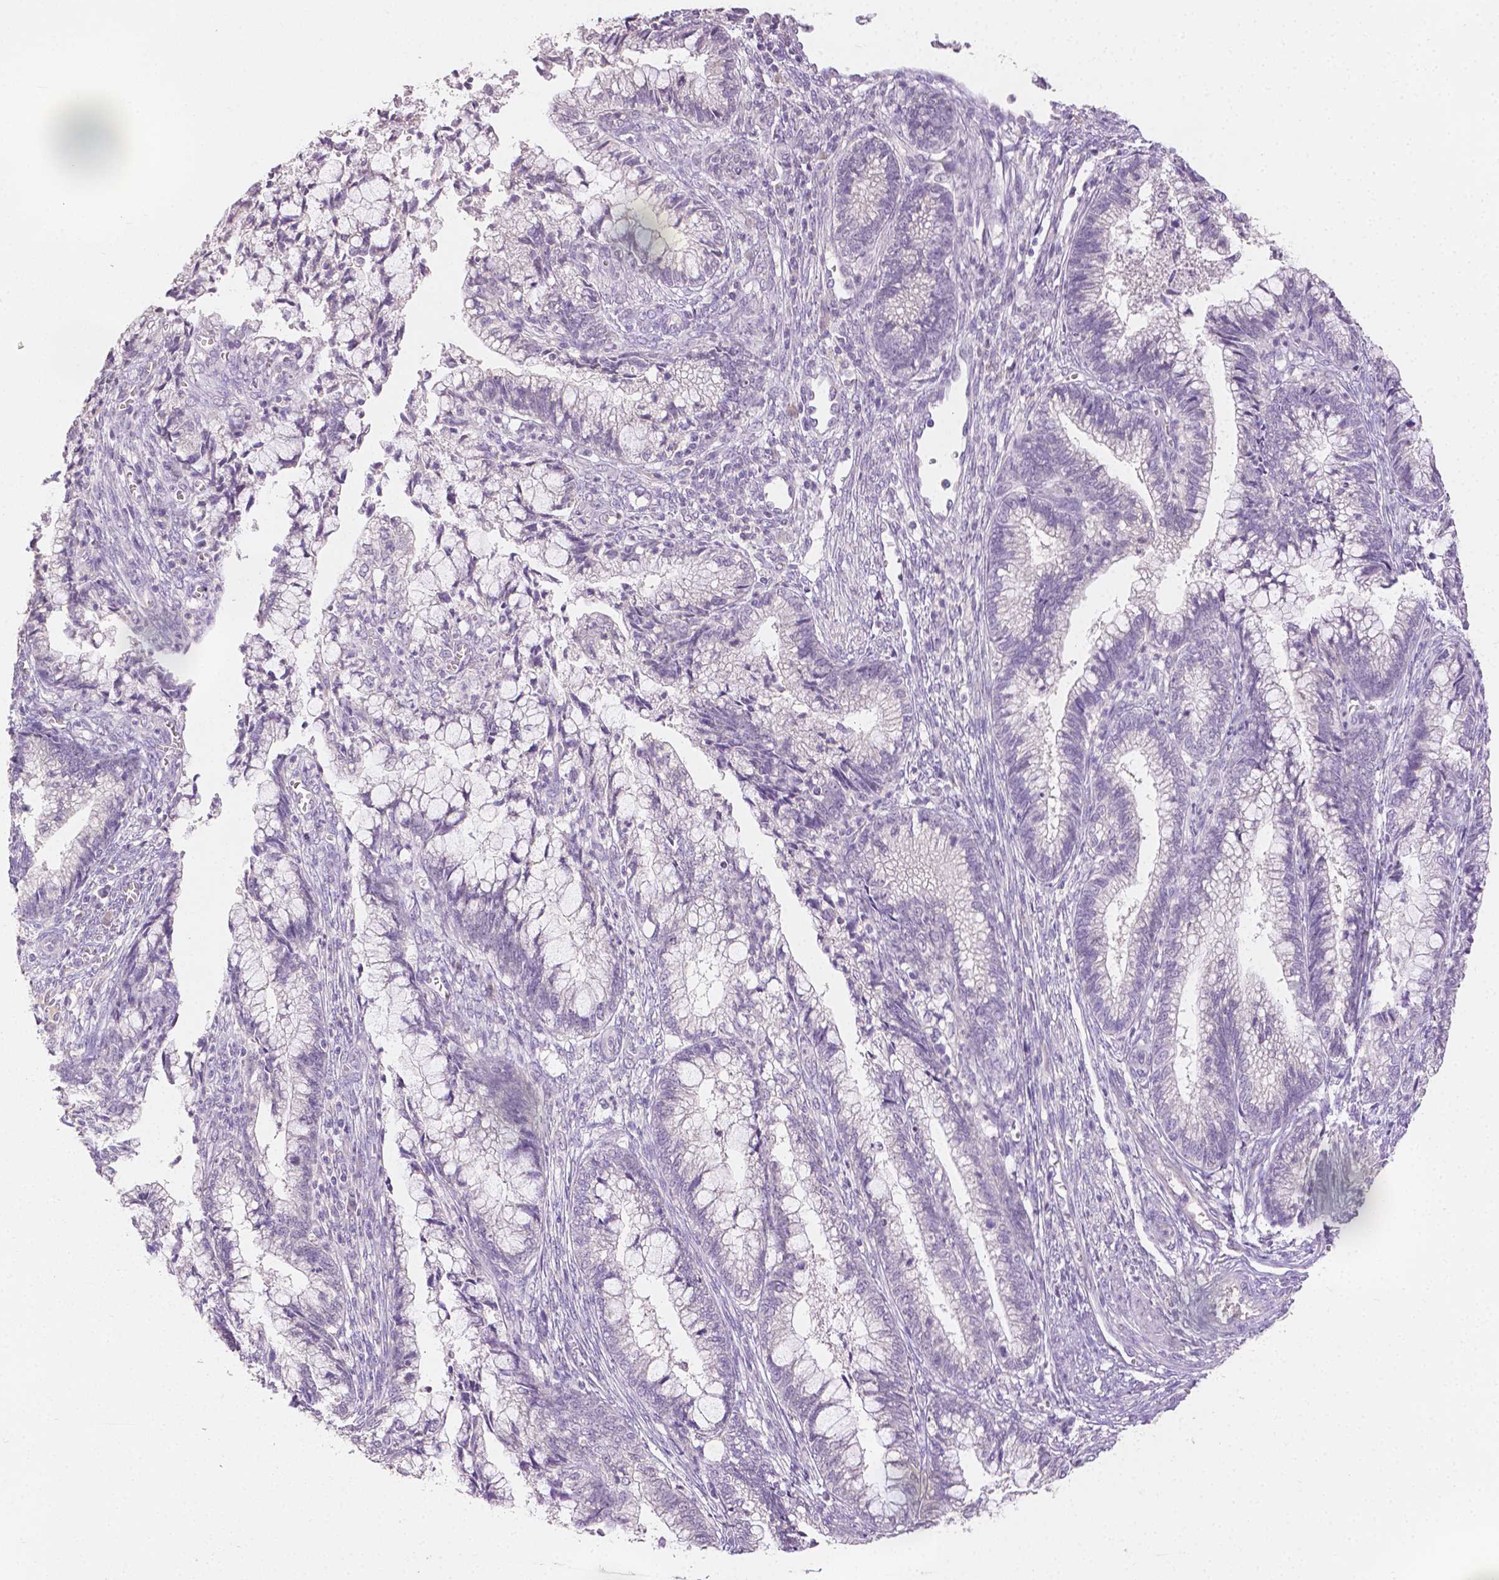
{"staining": {"intensity": "negative", "quantity": "none", "location": "none"}, "tissue": "cervical cancer", "cell_type": "Tumor cells", "image_type": "cancer", "snomed": [{"axis": "morphology", "description": "Adenocarcinoma, NOS"}, {"axis": "topography", "description": "Cervix"}], "caption": "Immunohistochemical staining of human cervical cancer (adenocarcinoma) reveals no significant expression in tumor cells. (DAB immunohistochemistry, high magnification).", "gene": "TGM1", "patient": {"sex": "female", "age": 44}}